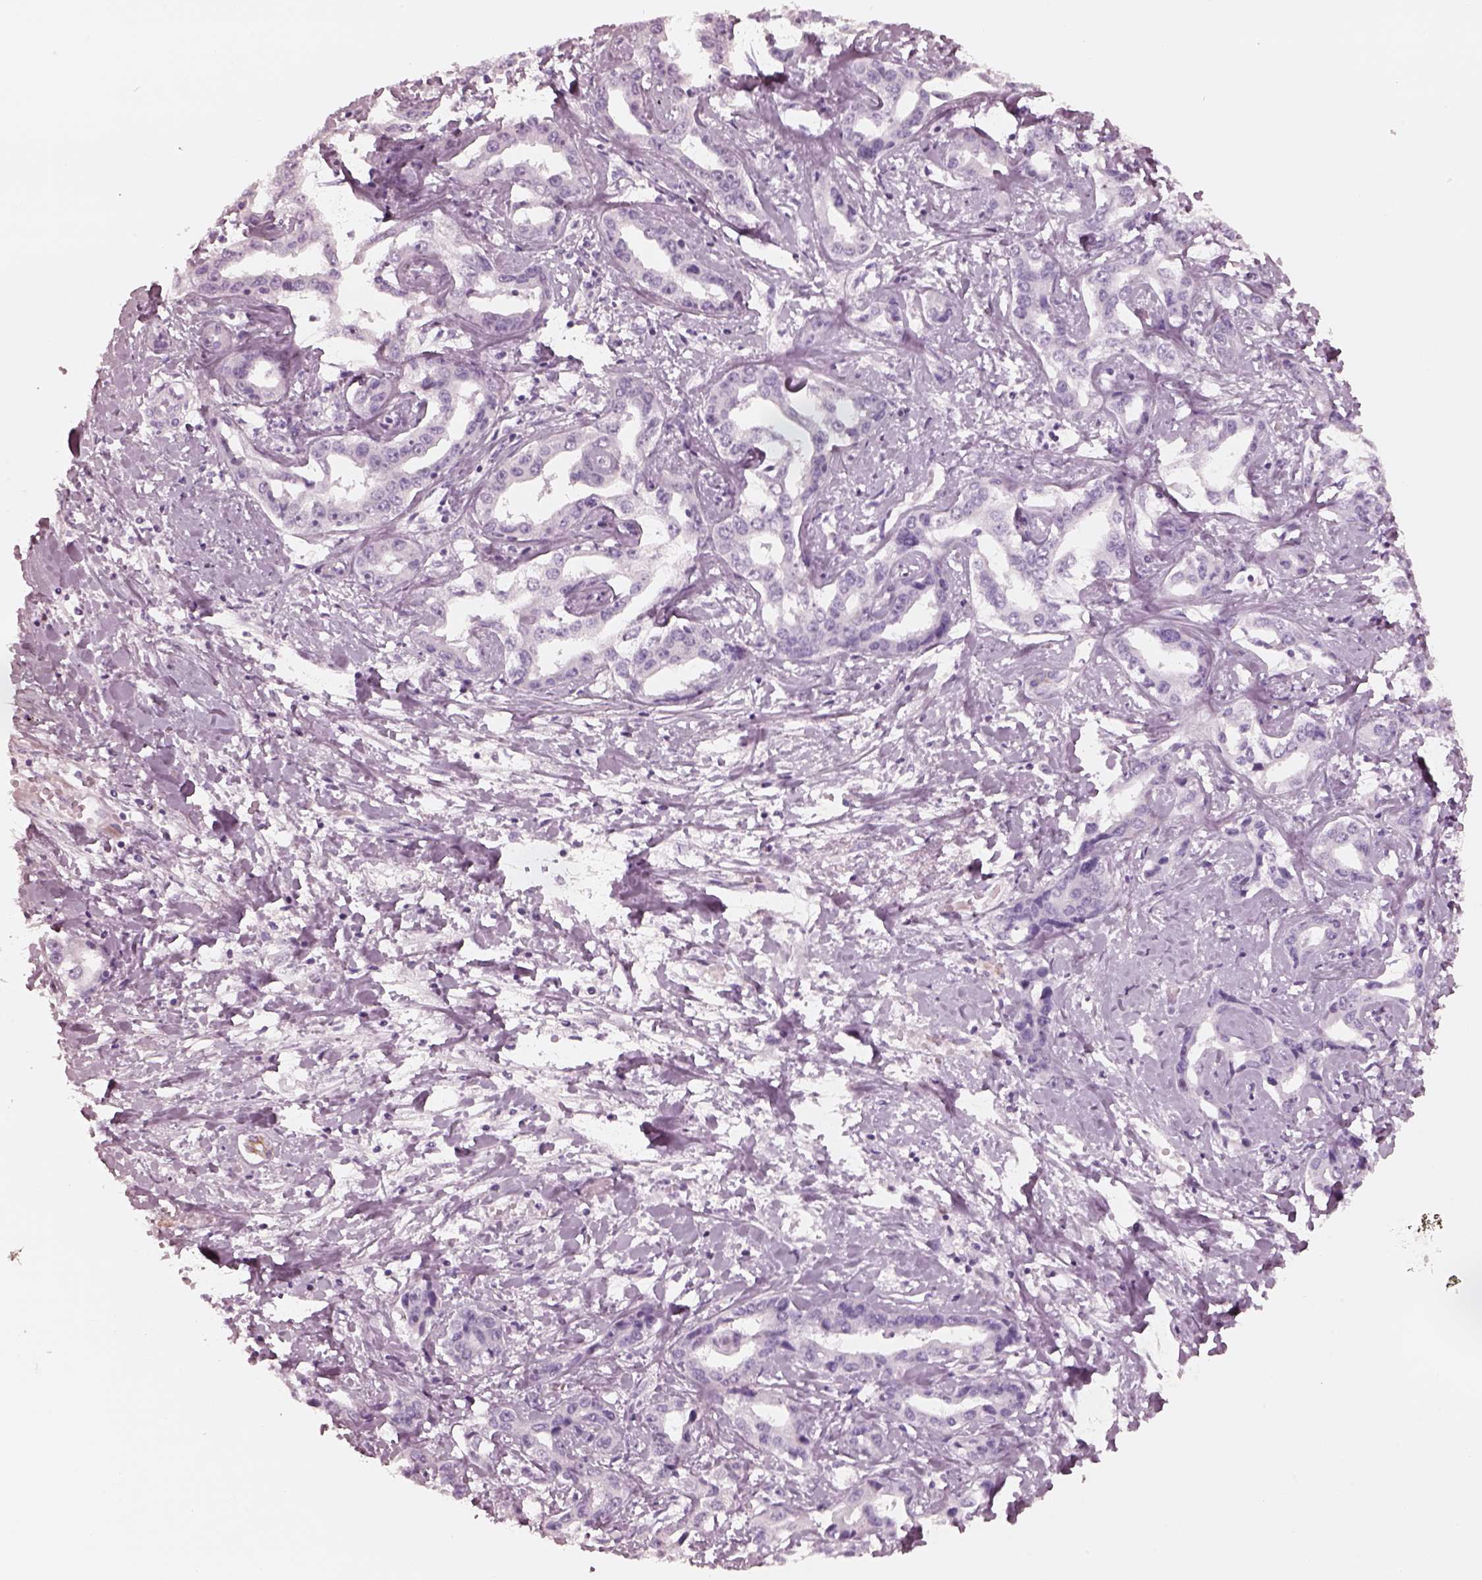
{"staining": {"intensity": "negative", "quantity": "none", "location": "none"}, "tissue": "liver cancer", "cell_type": "Tumor cells", "image_type": "cancer", "snomed": [{"axis": "morphology", "description": "Cholangiocarcinoma"}, {"axis": "topography", "description": "Liver"}], "caption": "Immunohistochemical staining of human cholangiocarcinoma (liver) shows no significant expression in tumor cells.", "gene": "PON3", "patient": {"sex": "male", "age": 59}}